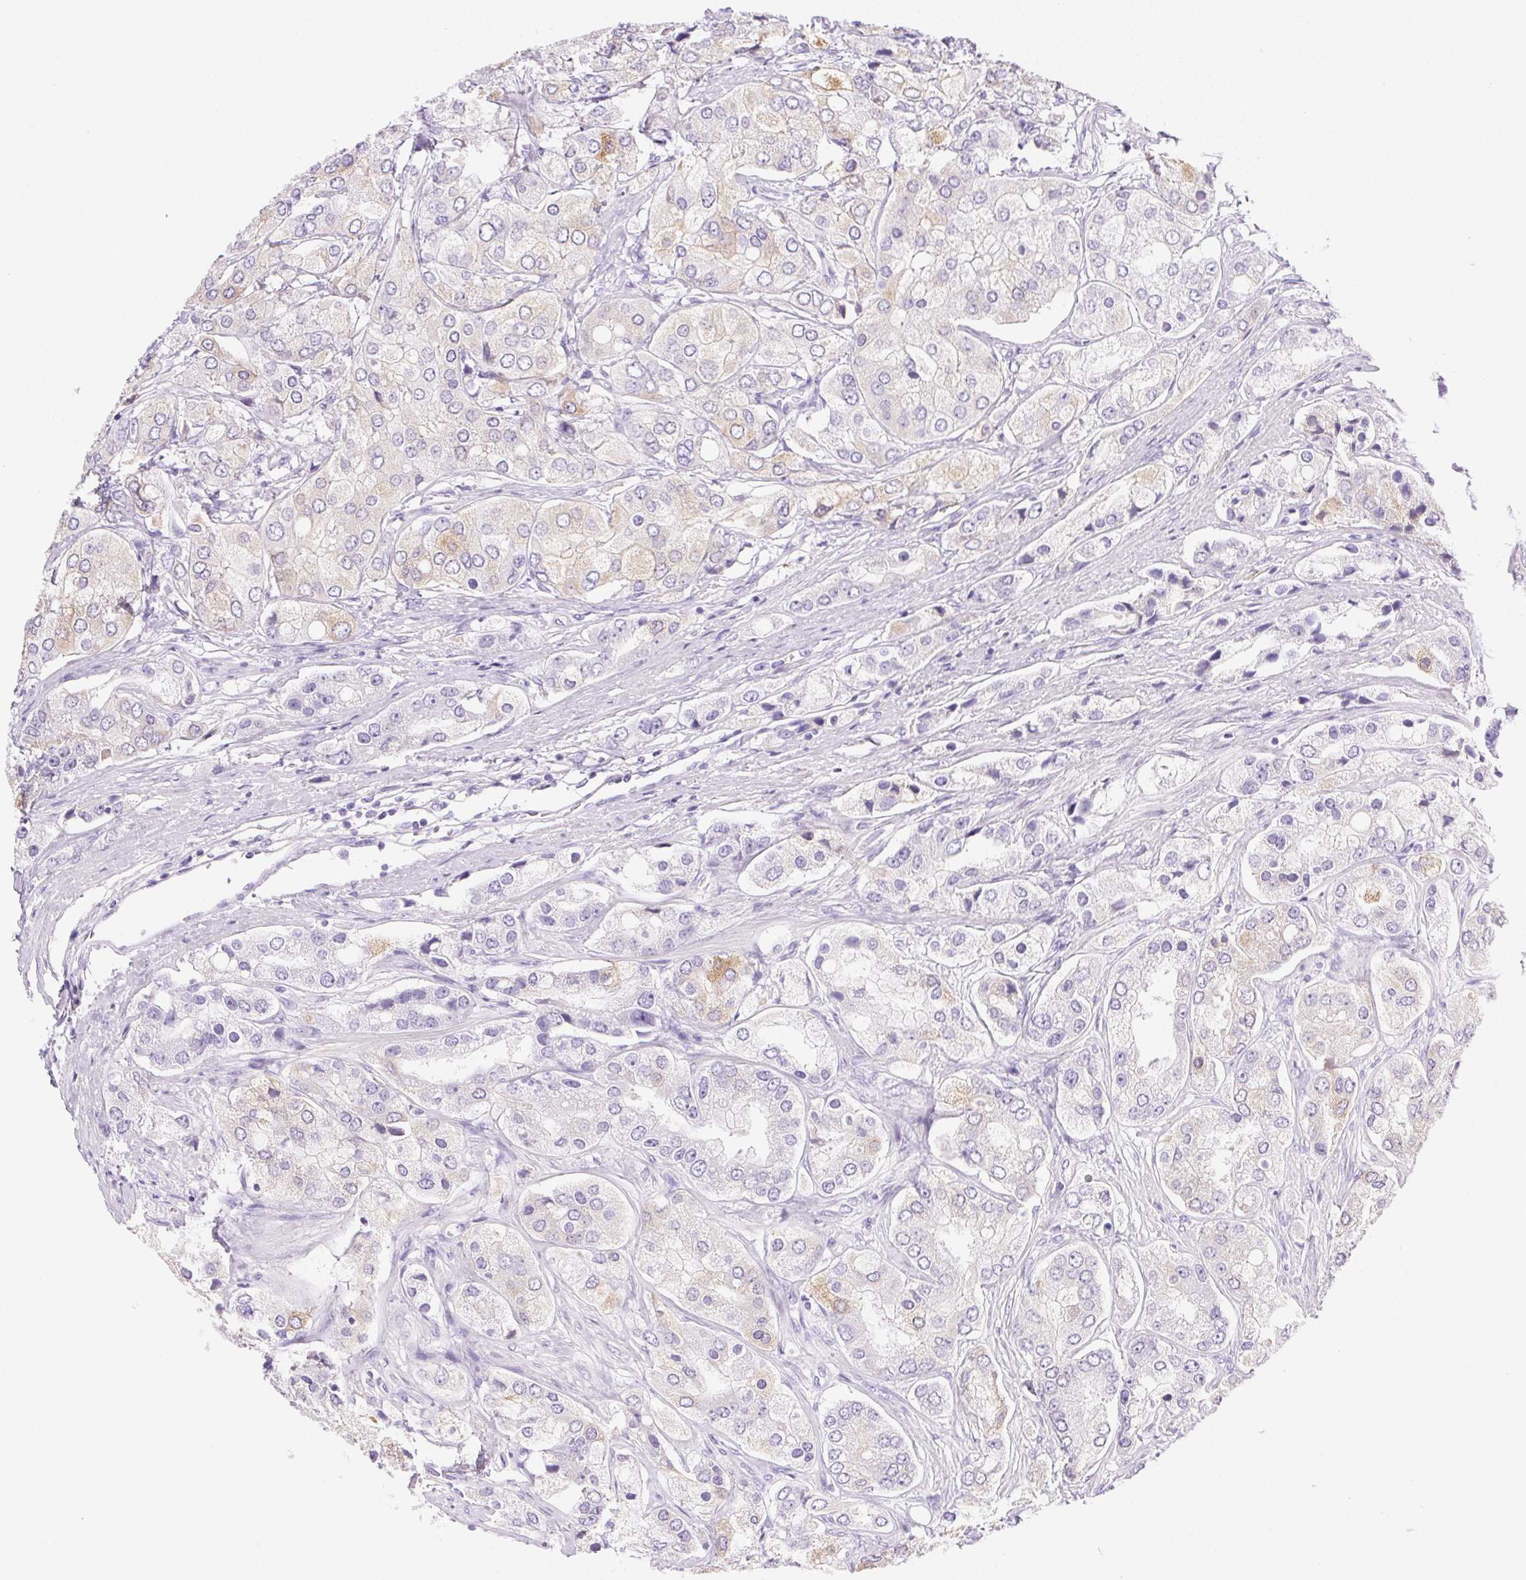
{"staining": {"intensity": "negative", "quantity": "none", "location": "none"}, "tissue": "prostate cancer", "cell_type": "Tumor cells", "image_type": "cancer", "snomed": [{"axis": "morphology", "description": "Adenocarcinoma, Low grade"}, {"axis": "topography", "description": "Prostate"}], "caption": "This histopathology image is of prostate cancer stained with IHC to label a protein in brown with the nuclei are counter-stained blue. There is no staining in tumor cells.", "gene": "DHCR24", "patient": {"sex": "male", "age": 69}}